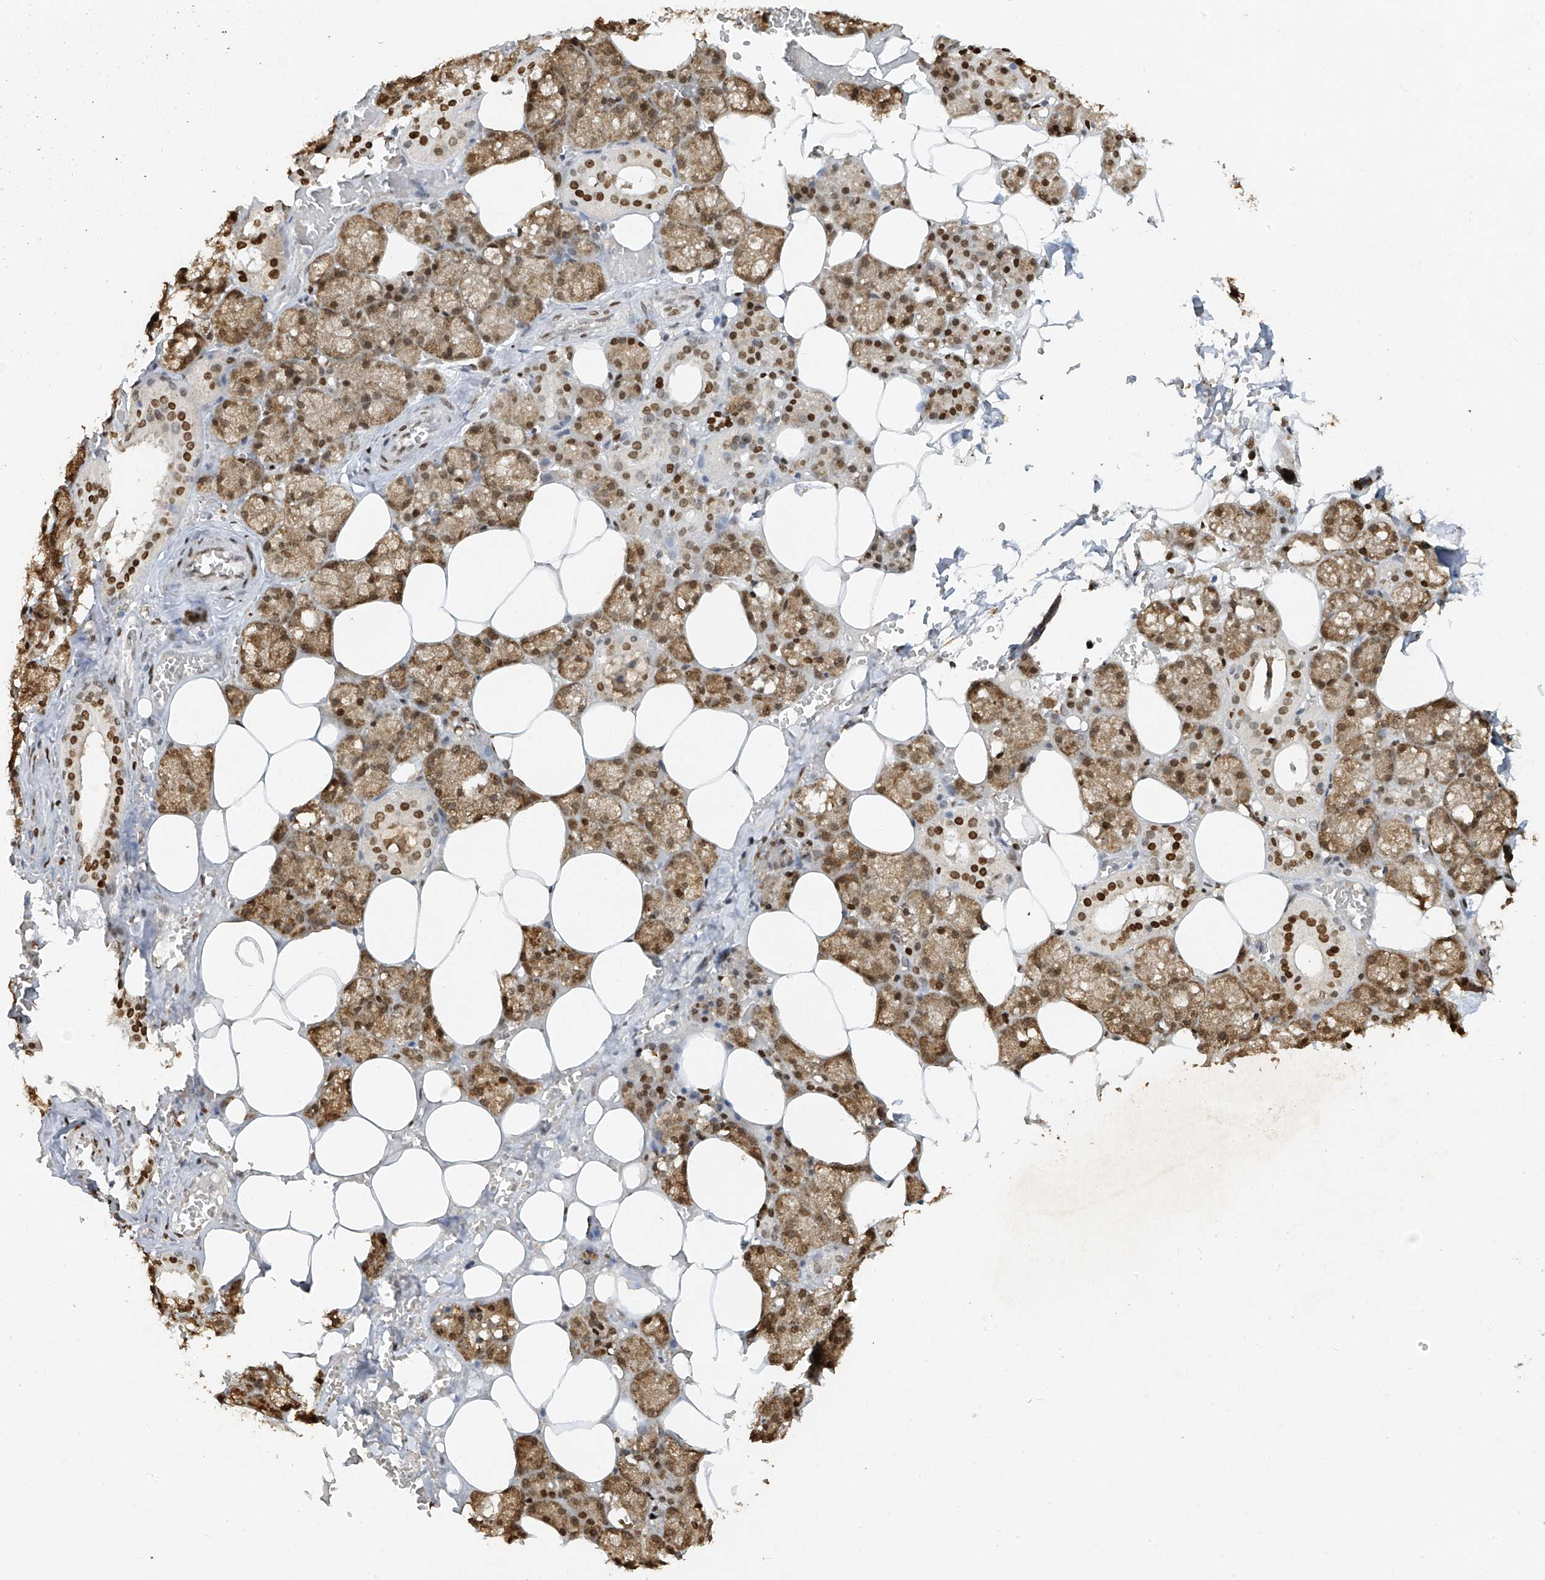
{"staining": {"intensity": "strong", "quantity": ">75%", "location": "cytoplasmic/membranous,nuclear"}, "tissue": "salivary gland", "cell_type": "Glandular cells", "image_type": "normal", "snomed": [{"axis": "morphology", "description": "Normal tissue, NOS"}, {"axis": "topography", "description": "Salivary gland"}], "caption": "Normal salivary gland shows strong cytoplasmic/membranous,nuclear expression in approximately >75% of glandular cells Using DAB (3,3'-diaminobenzidine) (brown) and hematoxylin (blue) stains, captured at high magnification using brightfield microscopy..", "gene": "ATRIP", "patient": {"sex": "male", "age": 62}}